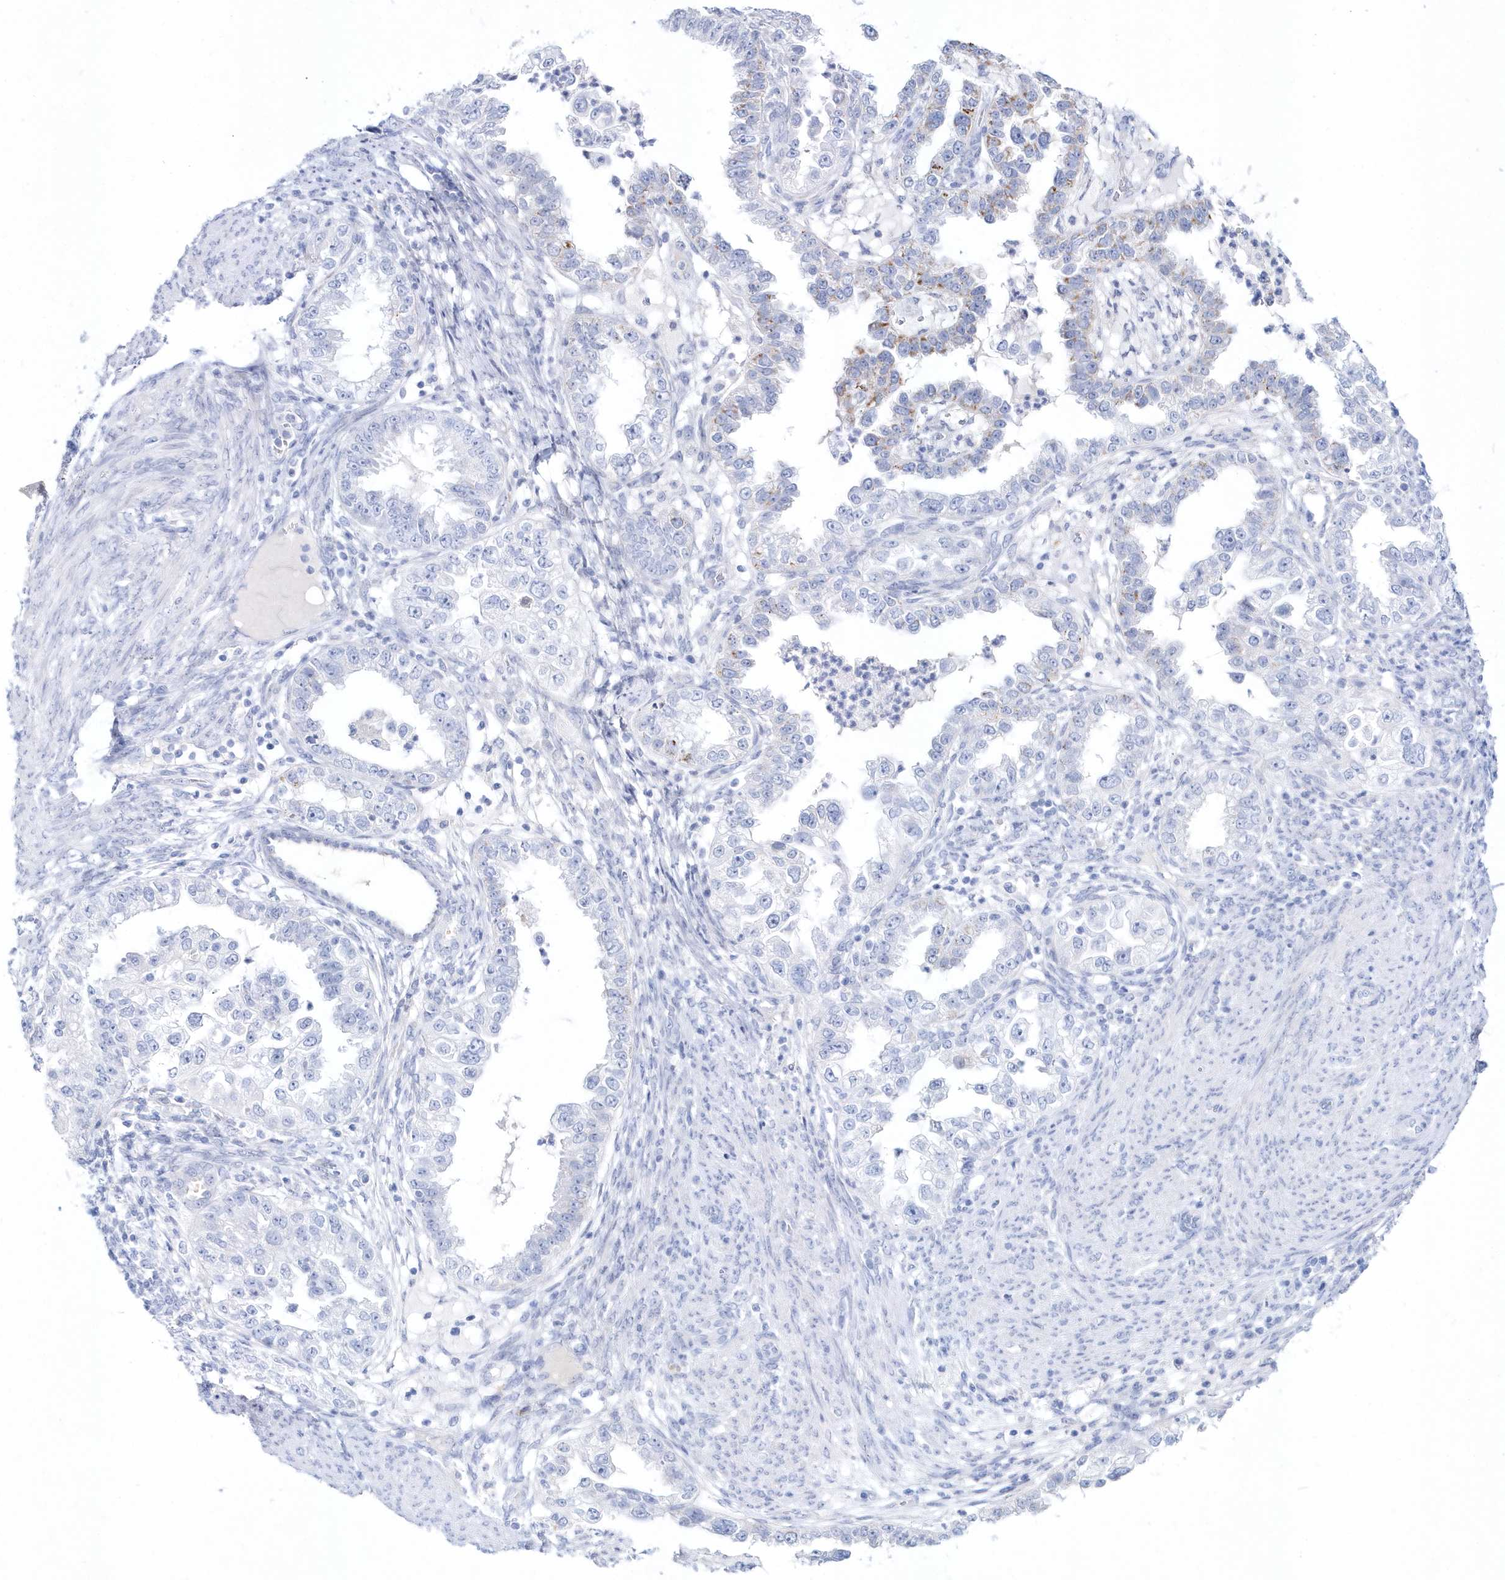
{"staining": {"intensity": "negative", "quantity": "none", "location": "none"}, "tissue": "endometrial cancer", "cell_type": "Tumor cells", "image_type": "cancer", "snomed": [{"axis": "morphology", "description": "Adenocarcinoma, NOS"}, {"axis": "topography", "description": "Endometrium"}], "caption": "Tumor cells are negative for protein expression in human adenocarcinoma (endometrial).", "gene": "SPINK7", "patient": {"sex": "female", "age": 85}}